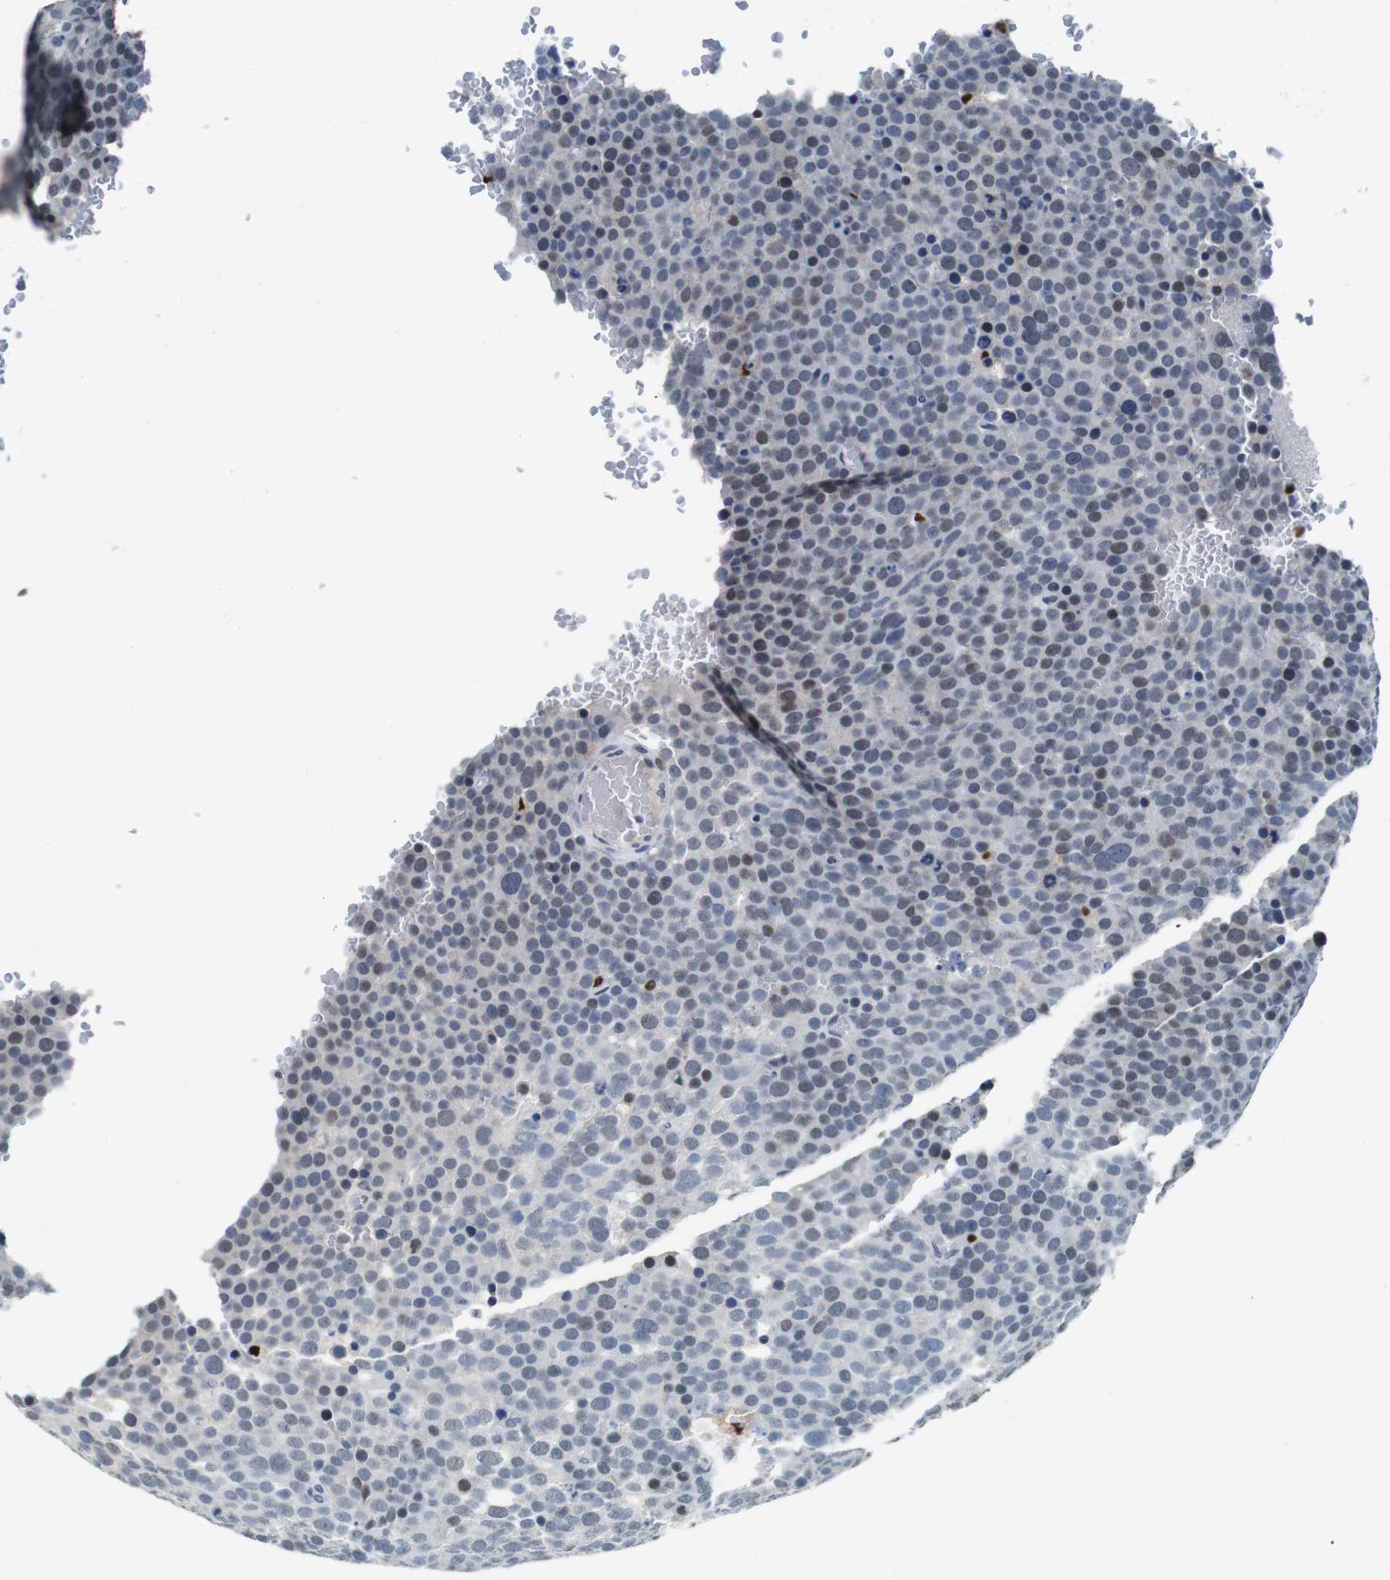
{"staining": {"intensity": "weak", "quantity": "<25%", "location": "nuclear"}, "tissue": "testis cancer", "cell_type": "Tumor cells", "image_type": "cancer", "snomed": [{"axis": "morphology", "description": "Seminoma, NOS"}, {"axis": "topography", "description": "Testis"}], "caption": "Immunohistochemical staining of human seminoma (testis) demonstrates no significant staining in tumor cells. (Immunohistochemistry (ihc), brightfield microscopy, high magnification).", "gene": "IRF8", "patient": {"sex": "male", "age": 71}}